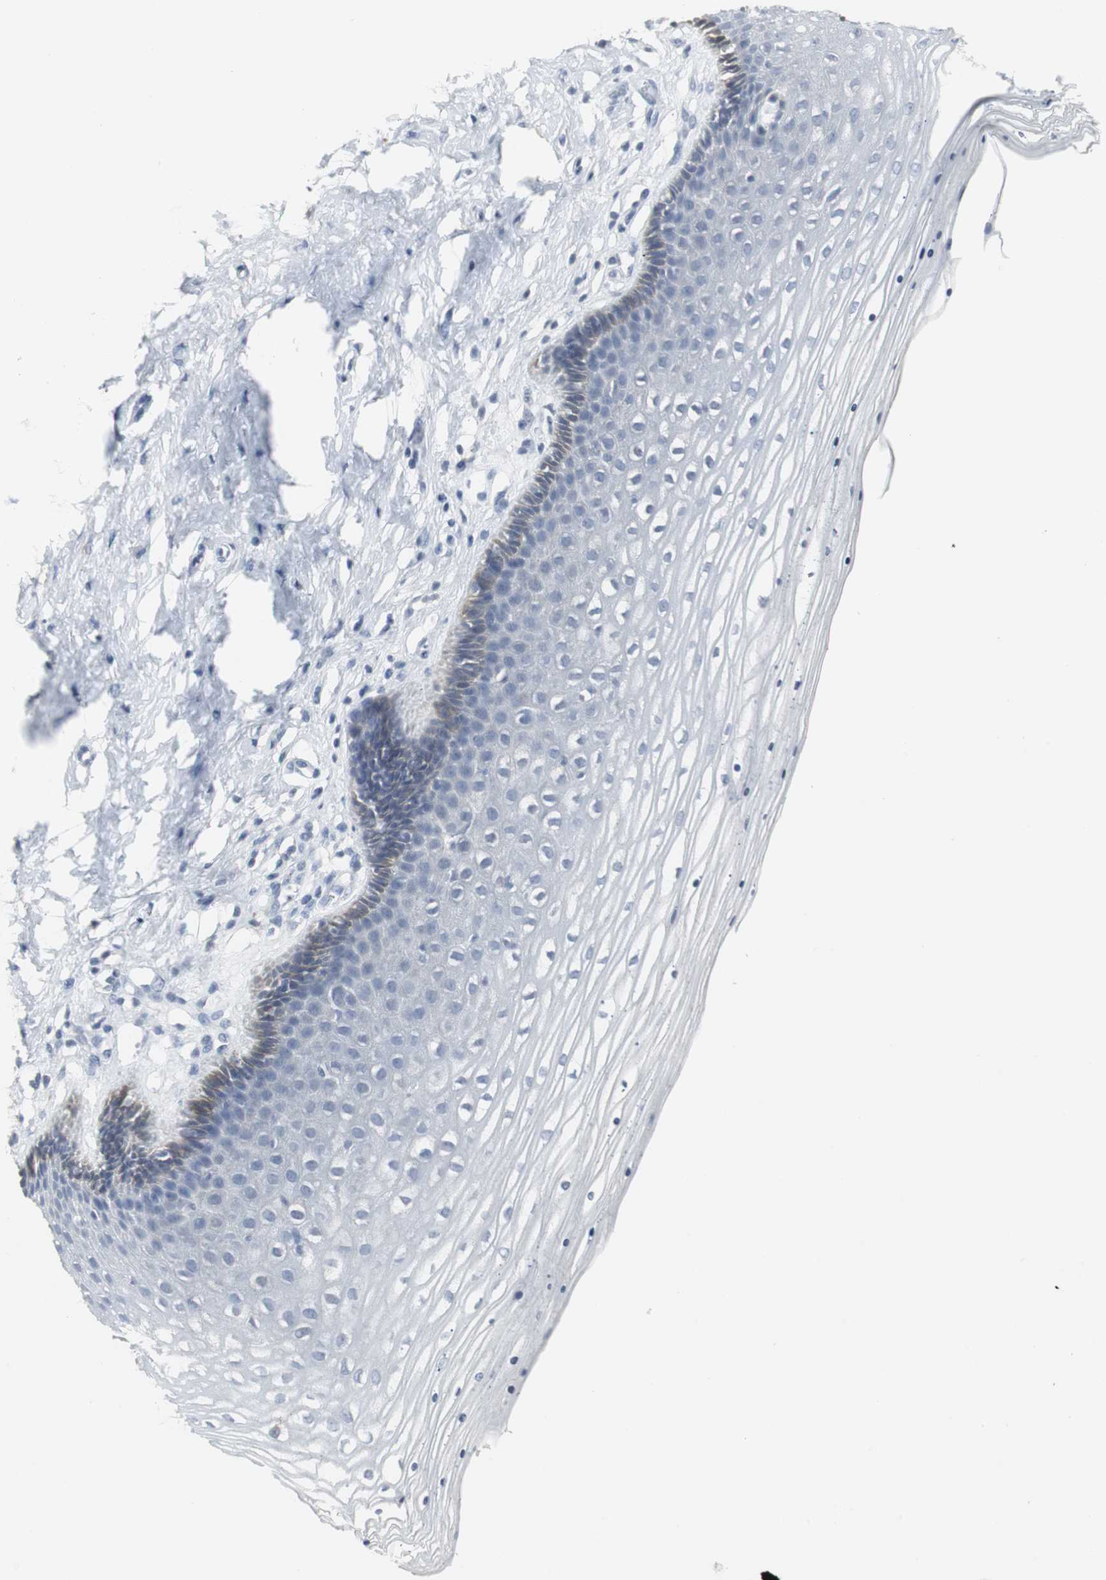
{"staining": {"intensity": "negative", "quantity": "none", "location": "none"}, "tissue": "cervix", "cell_type": "Glandular cells", "image_type": "normal", "snomed": [{"axis": "morphology", "description": "Normal tissue, NOS"}, {"axis": "topography", "description": "Cervix"}], "caption": "This is a image of IHC staining of normal cervix, which shows no staining in glandular cells. The staining was performed using DAB to visualize the protein expression in brown, while the nuclei were stained in blue with hematoxylin (Magnification: 20x).", "gene": "PI15", "patient": {"sex": "female", "age": 39}}